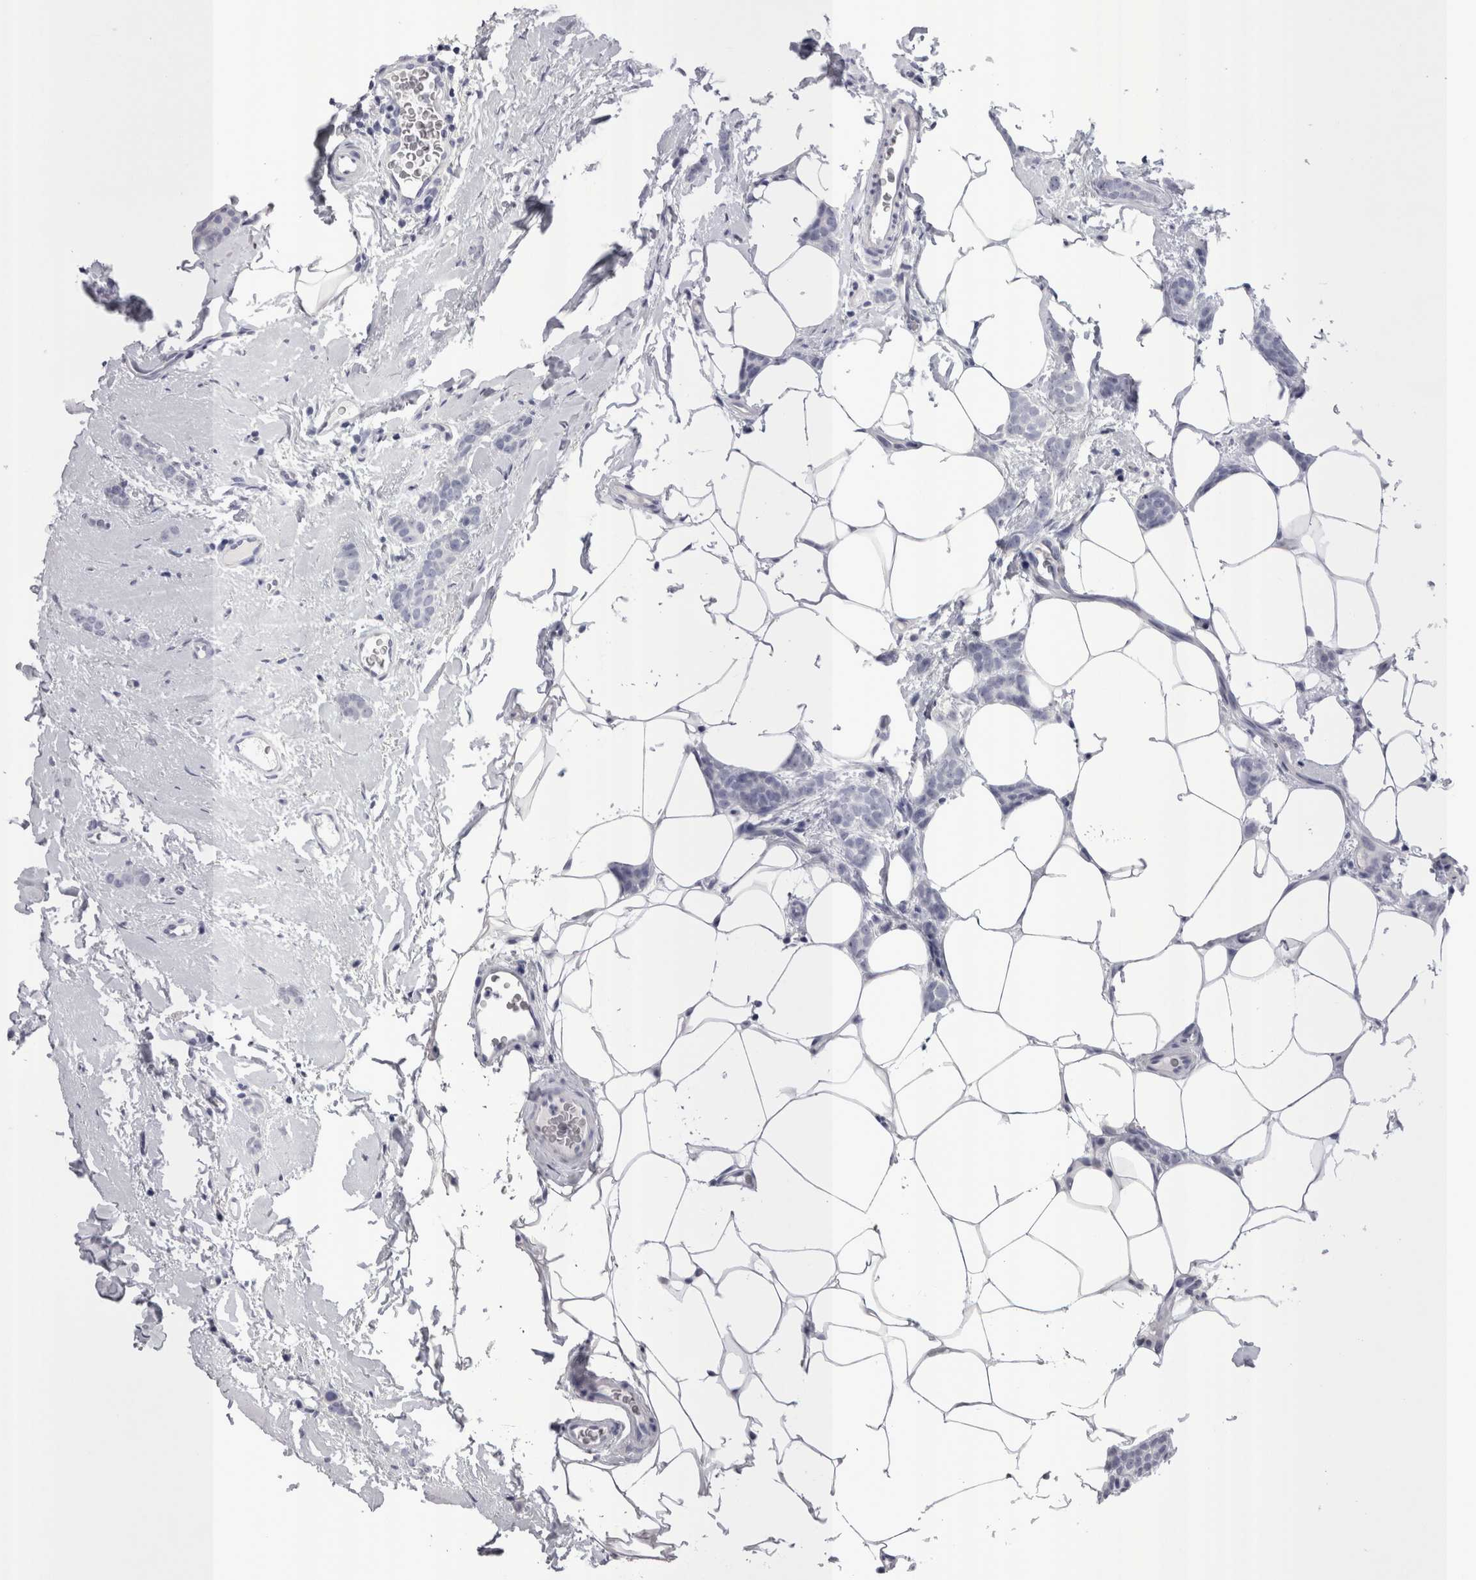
{"staining": {"intensity": "negative", "quantity": "none", "location": "none"}, "tissue": "breast cancer", "cell_type": "Tumor cells", "image_type": "cancer", "snomed": [{"axis": "morphology", "description": "Lobular carcinoma"}, {"axis": "topography", "description": "Skin"}, {"axis": "topography", "description": "Breast"}], "caption": "Immunohistochemical staining of breast lobular carcinoma demonstrates no significant positivity in tumor cells.", "gene": "PWP2", "patient": {"sex": "female", "age": 46}}